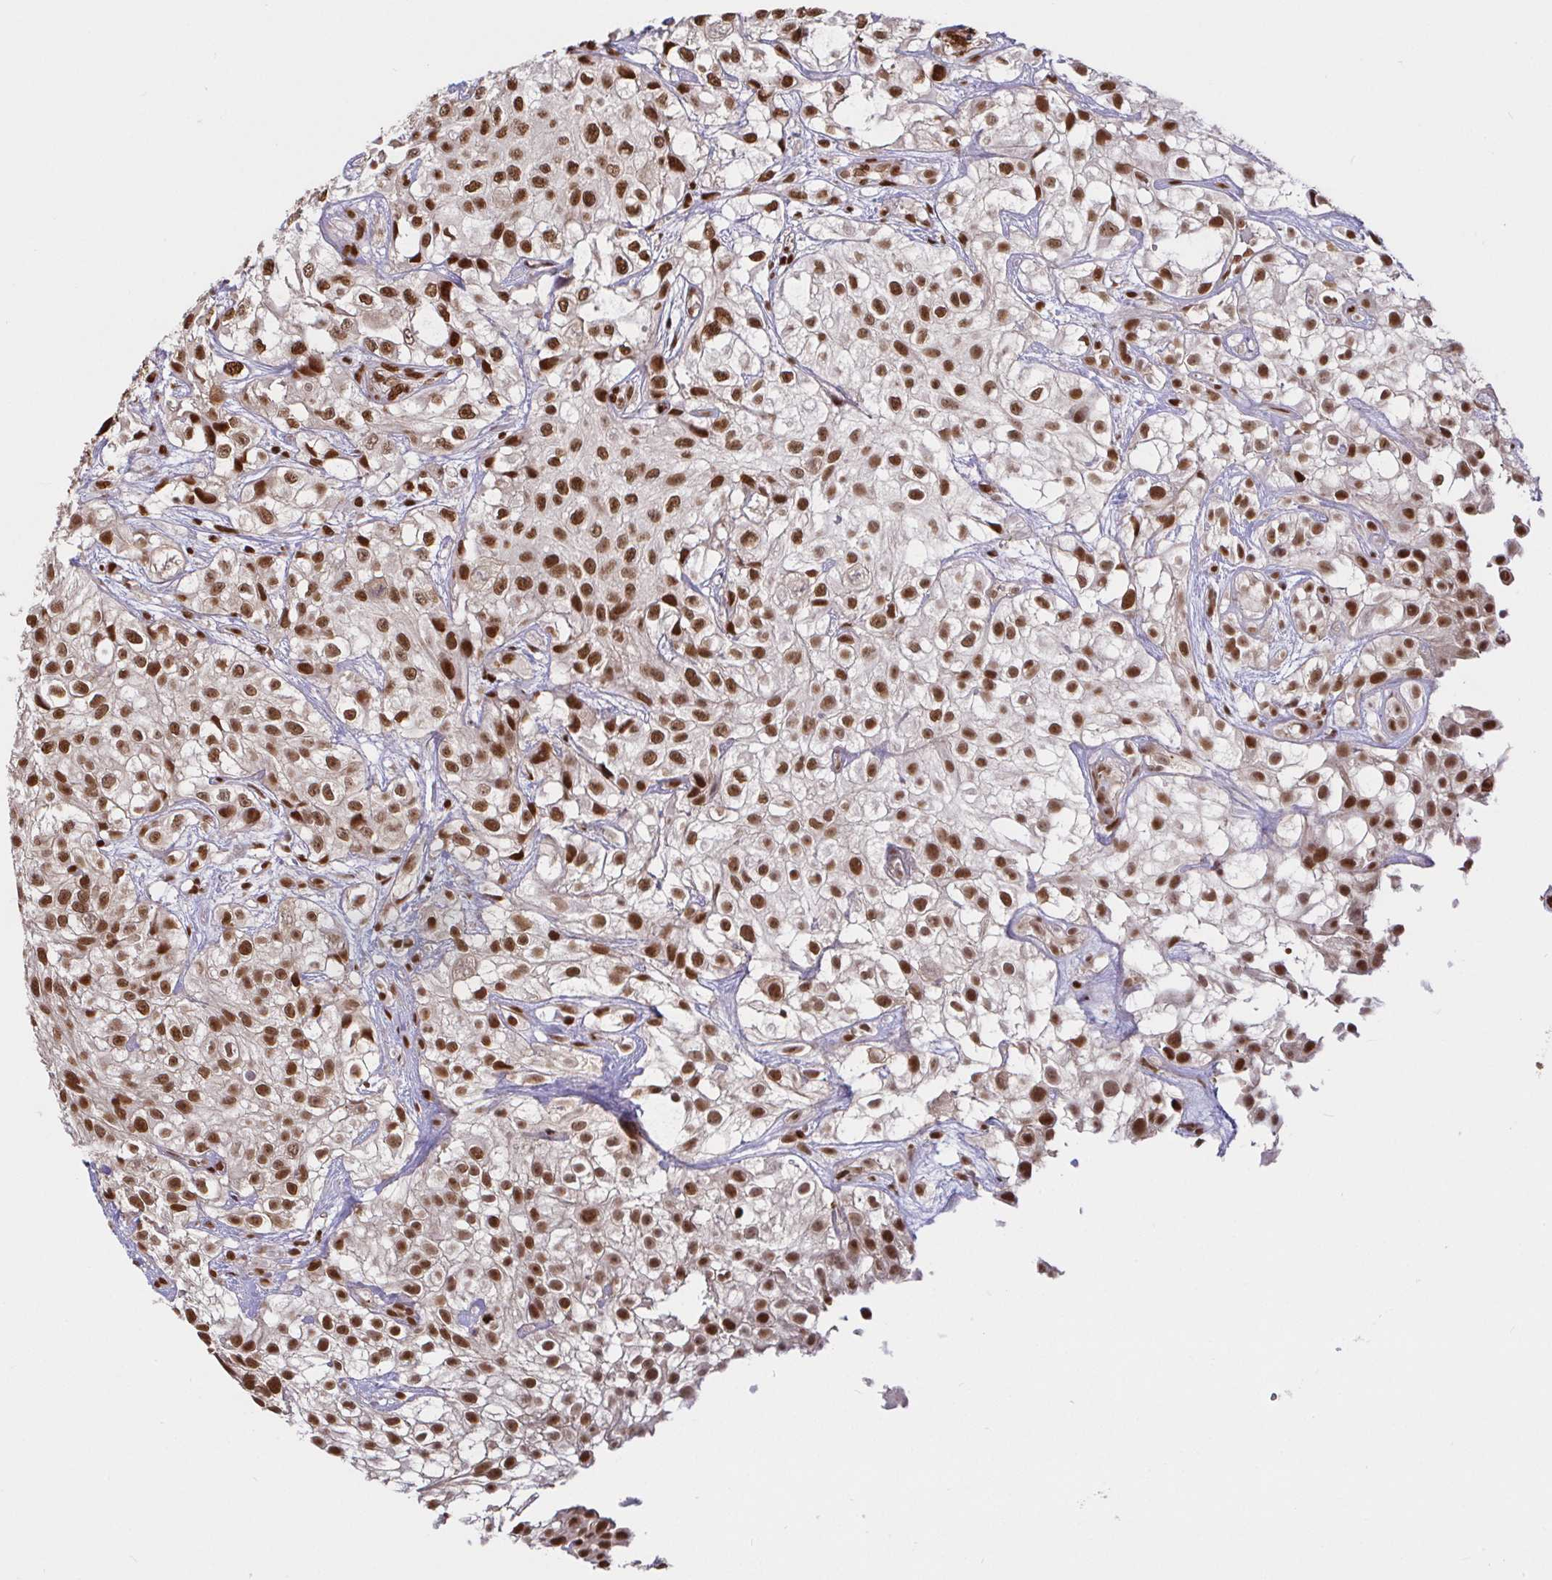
{"staining": {"intensity": "strong", "quantity": ">75%", "location": "nuclear"}, "tissue": "urothelial cancer", "cell_type": "Tumor cells", "image_type": "cancer", "snomed": [{"axis": "morphology", "description": "Urothelial carcinoma, High grade"}, {"axis": "topography", "description": "Urinary bladder"}], "caption": "A histopathology image showing strong nuclear positivity in about >75% of tumor cells in urothelial carcinoma (high-grade), as visualized by brown immunohistochemical staining.", "gene": "SP3", "patient": {"sex": "male", "age": 56}}